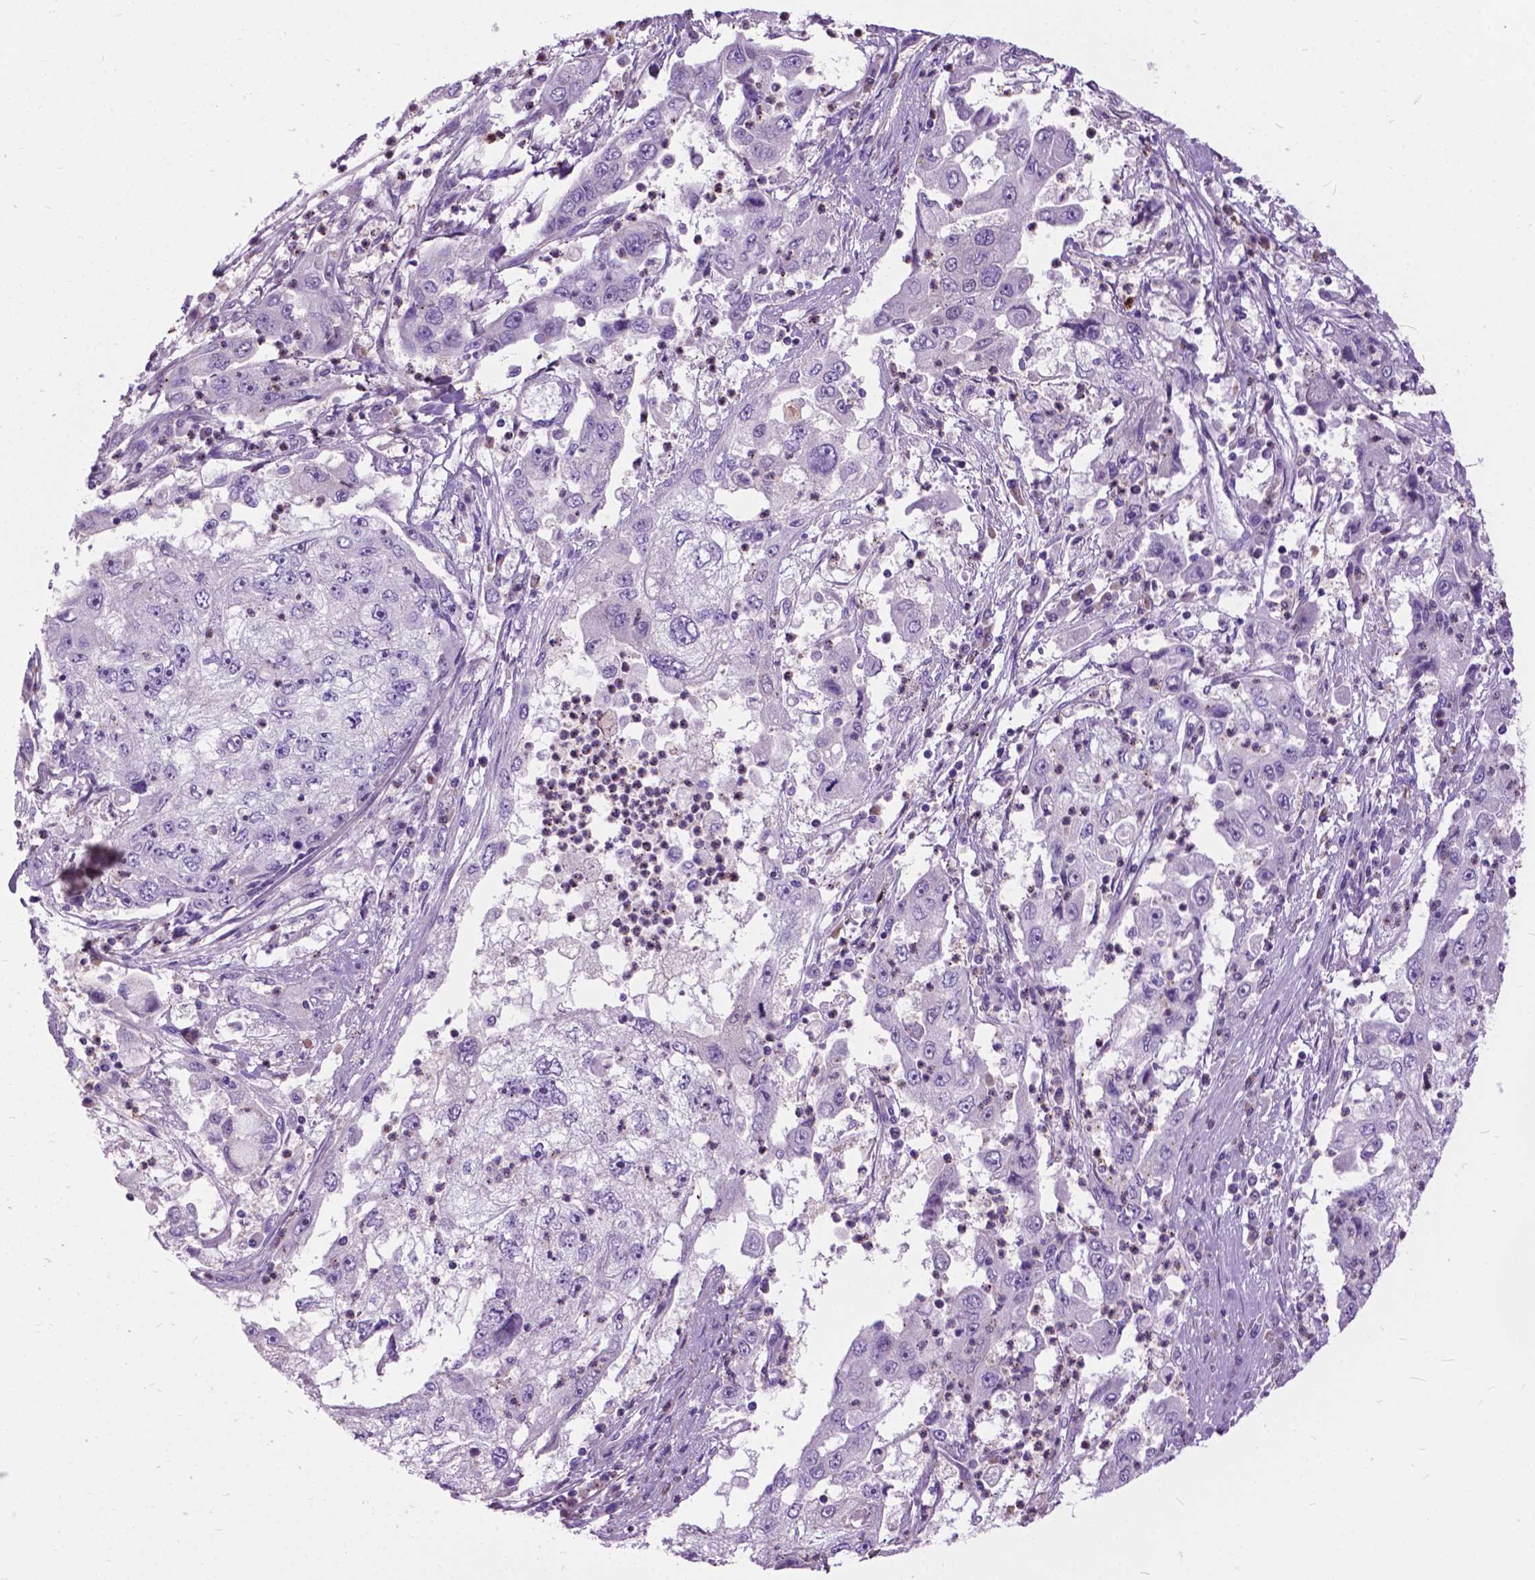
{"staining": {"intensity": "negative", "quantity": "none", "location": "none"}, "tissue": "cervical cancer", "cell_type": "Tumor cells", "image_type": "cancer", "snomed": [{"axis": "morphology", "description": "Squamous cell carcinoma, NOS"}, {"axis": "topography", "description": "Cervix"}], "caption": "Squamous cell carcinoma (cervical) stained for a protein using immunohistochemistry reveals no expression tumor cells.", "gene": "PRR35", "patient": {"sex": "female", "age": 36}}